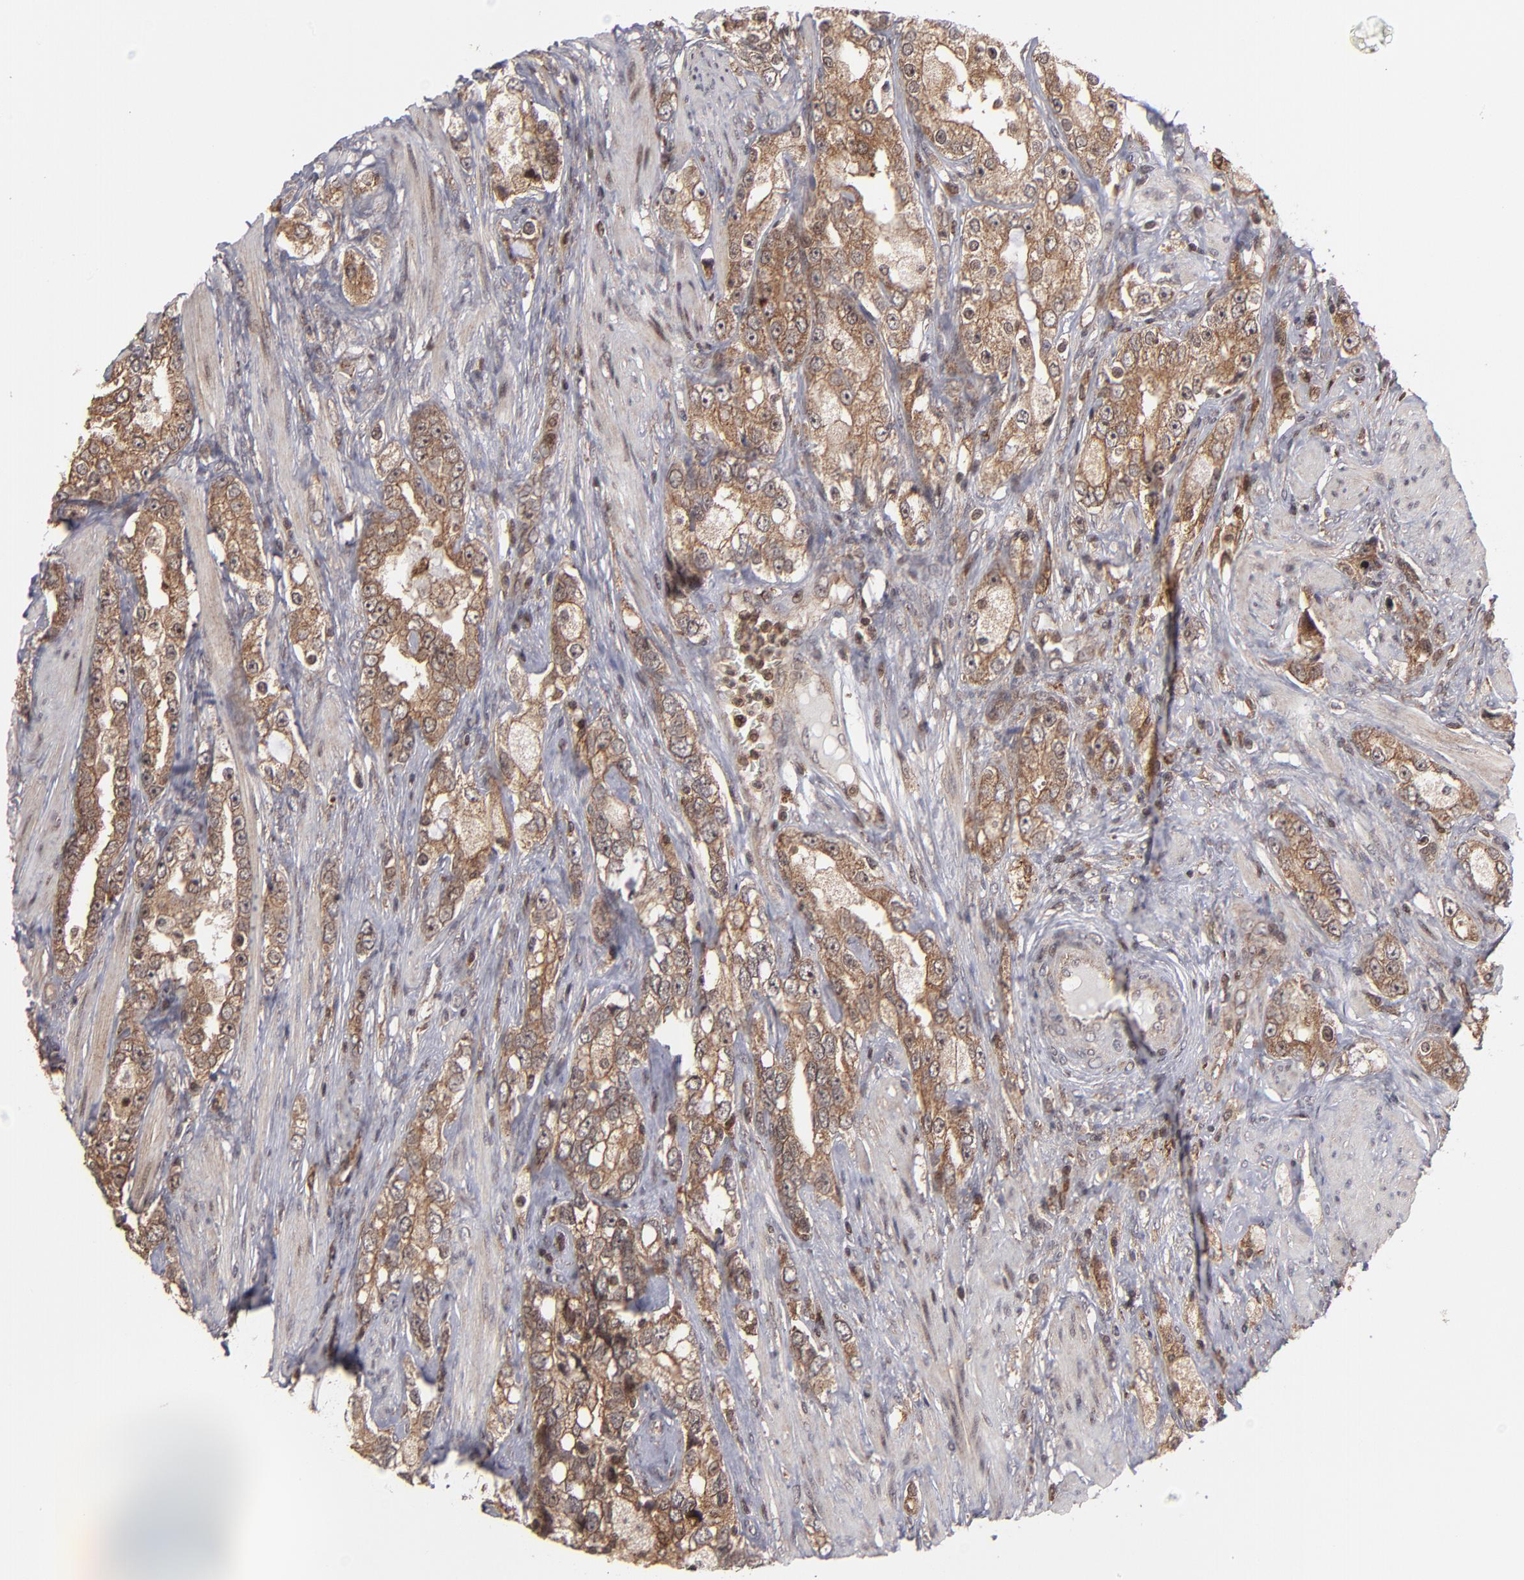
{"staining": {"intensity": "strong", "quantity": ">75%", "location": "cytoplasmic/membranous,nuclear"}, "tissue": "prostate cancer", "cell_type": "Tumor cells", "image_type": "cancer", "snomed": [{"axis": "morphology", "description": "Adenocarcinoma, High grade"}, {"axis": "topography", "description": "Prostate"}], "caption": "Prostate adenocarcinoma (high-grade) tissue exhibits strong cytoplasmic/membranous and nuclear staining in approximately >75% of tumor cells (IHC, brightfield microscopy, high magnification).", "gene": "RGS6", "patient": {"sex": "male", "age": 63}}